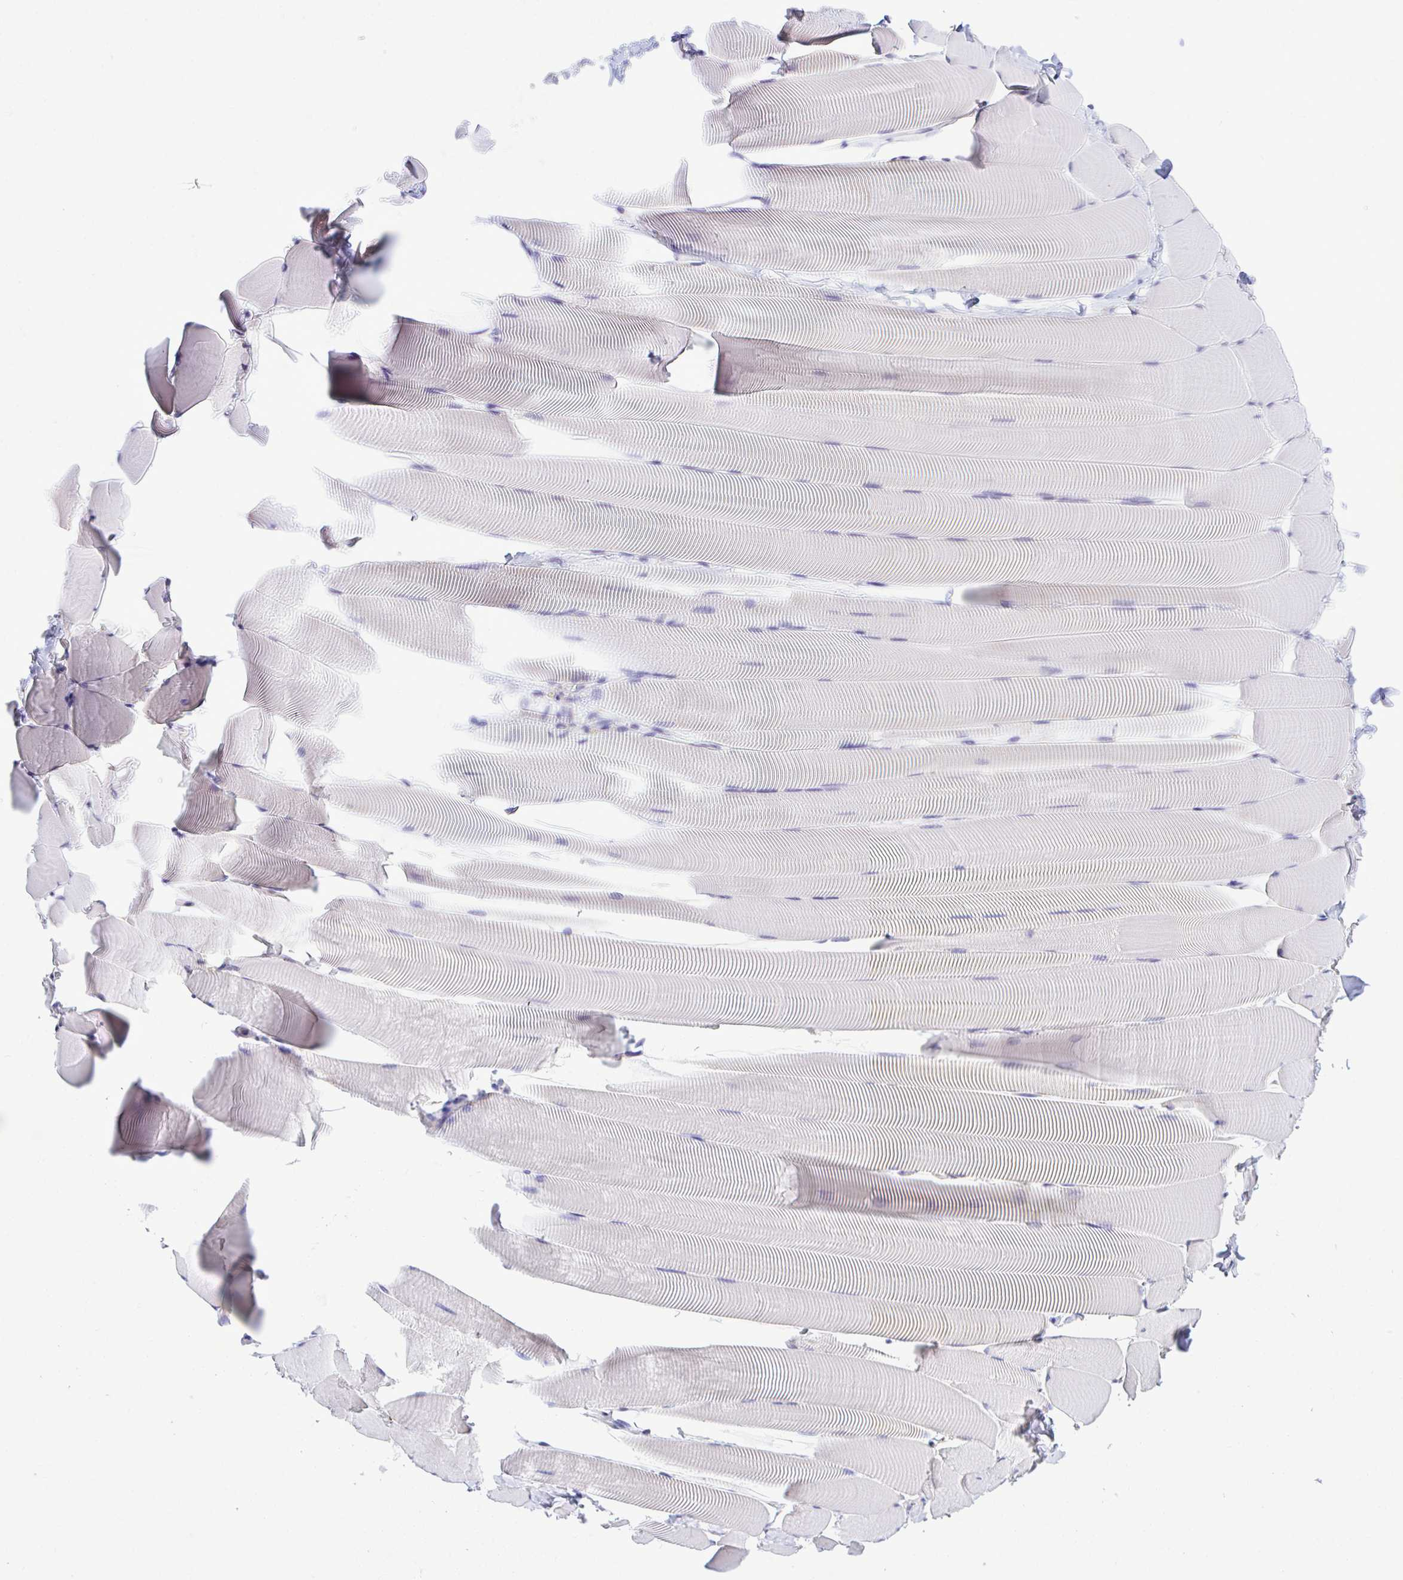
{"staining": {"intensity": "negative", "quantity": "none", "location": "none"}, "tissue": "skeletal muscle", "cell_type": "Myocytes", "image_type": "normal", "snomed": [{"axis": "morphology", "description": "Normal tissue, NOS"}, {"axis": "topography", "description": "Skeletal muscle"}], "caption": "The immunohistochemistry (IHC) micrograph has no significant expression in myocytes of skeletal muscle.", "gene": "PIGK", "patient": {"sex": "male", "age": 25}}